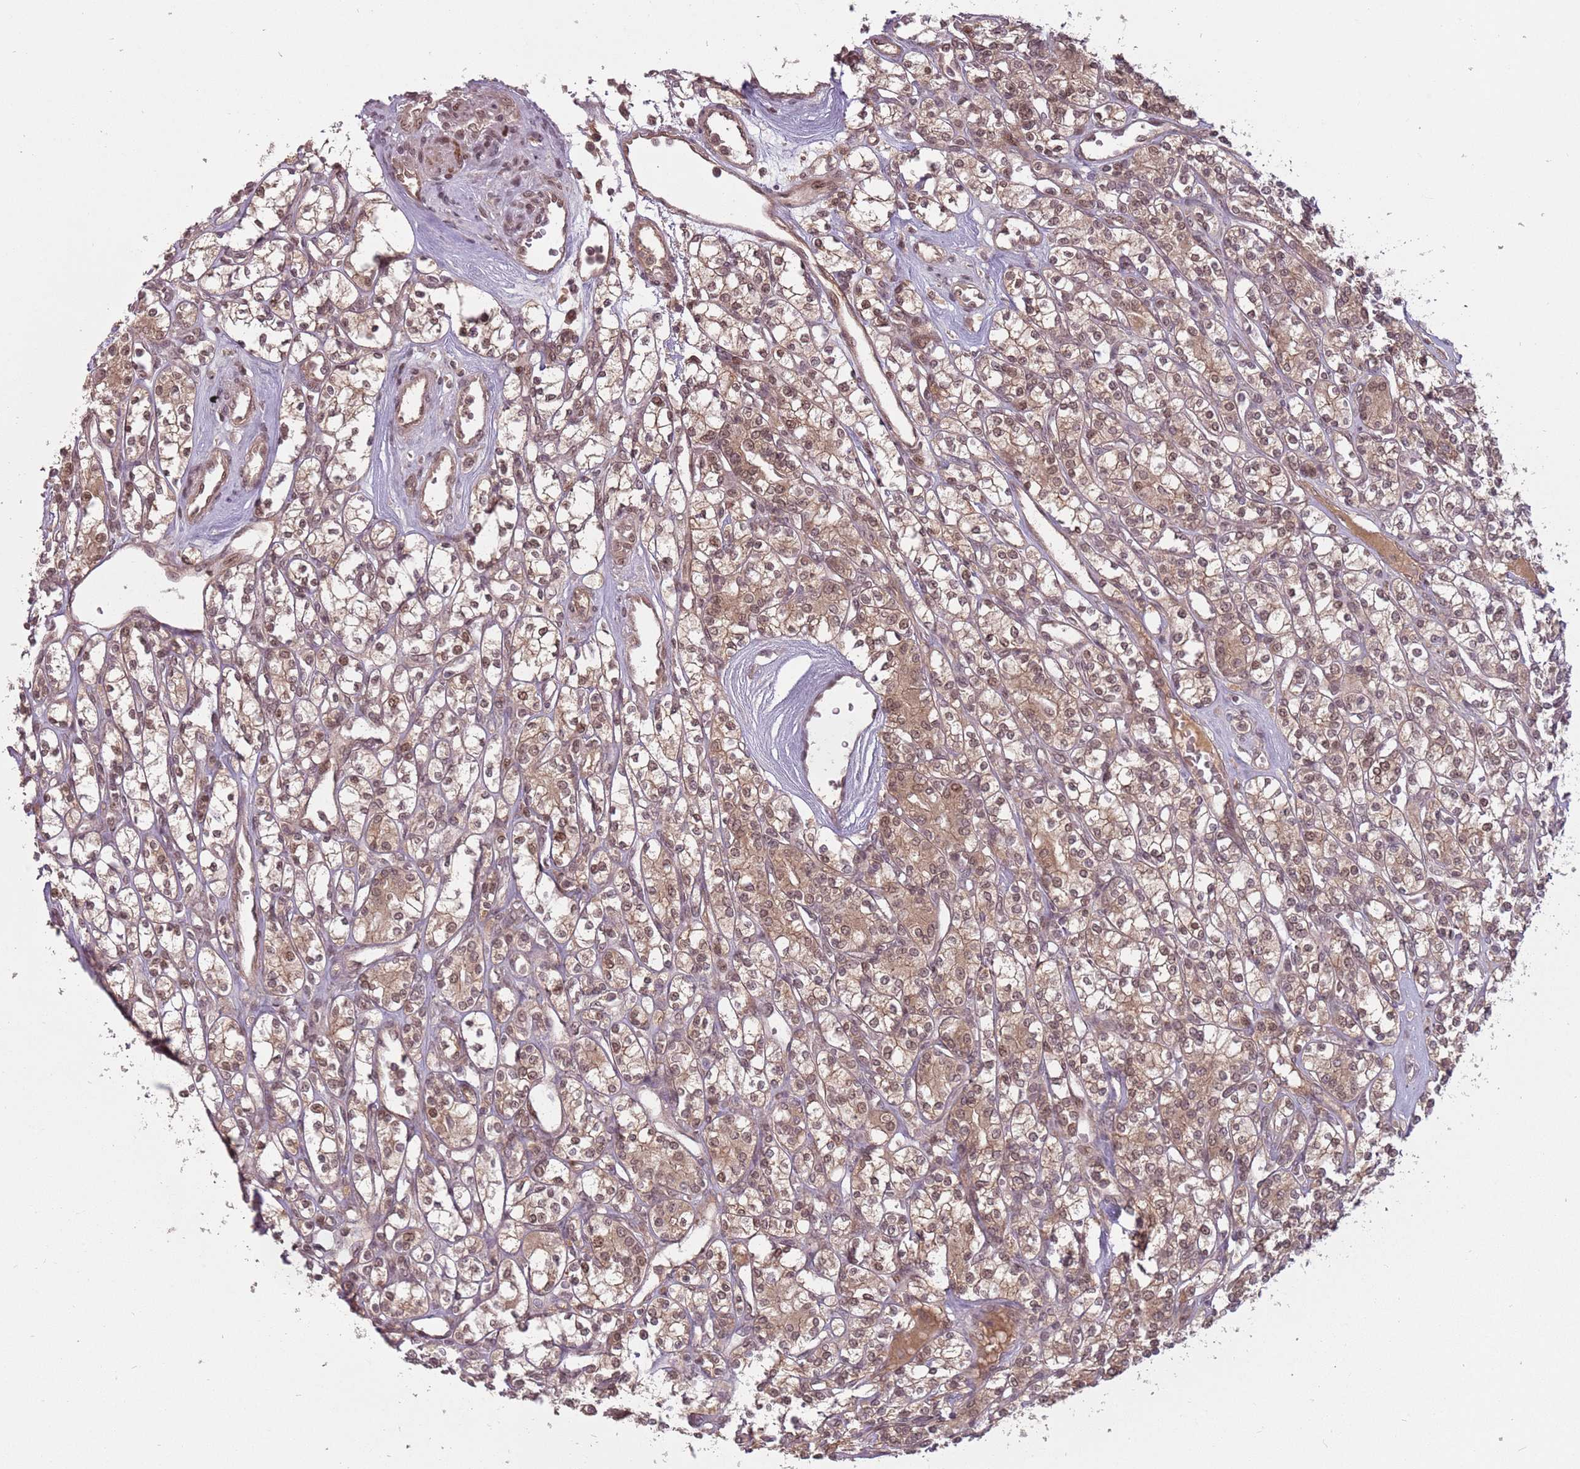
{"staining": {"intensity": "moderate", "quantity": ">75%", "location": "cytoplasmic/membranous,nuclear"}, "tissue": "renal cancer", "cell_type": "Tumor cells", "image_type": "cancer", "snomed": [{"axis": "morphology", "description": "Adenocarcinoma, NOS"}, {"axis": "topography", "description": "Kidney"}], "caption": "IHC micrograph of neoplastic tissue: human renal adenocarcinoma stained using immunohistochemistry demonstrates medium levels of moderate protein expression localized specifically in the cytoplasmic/membranous and nuclear of tumor cells, appearing as a cytoplasmic/membranous and nuclear brown color.", "gene": "ADAMTS3", "patient": {"sex": "male", "age": 77}}